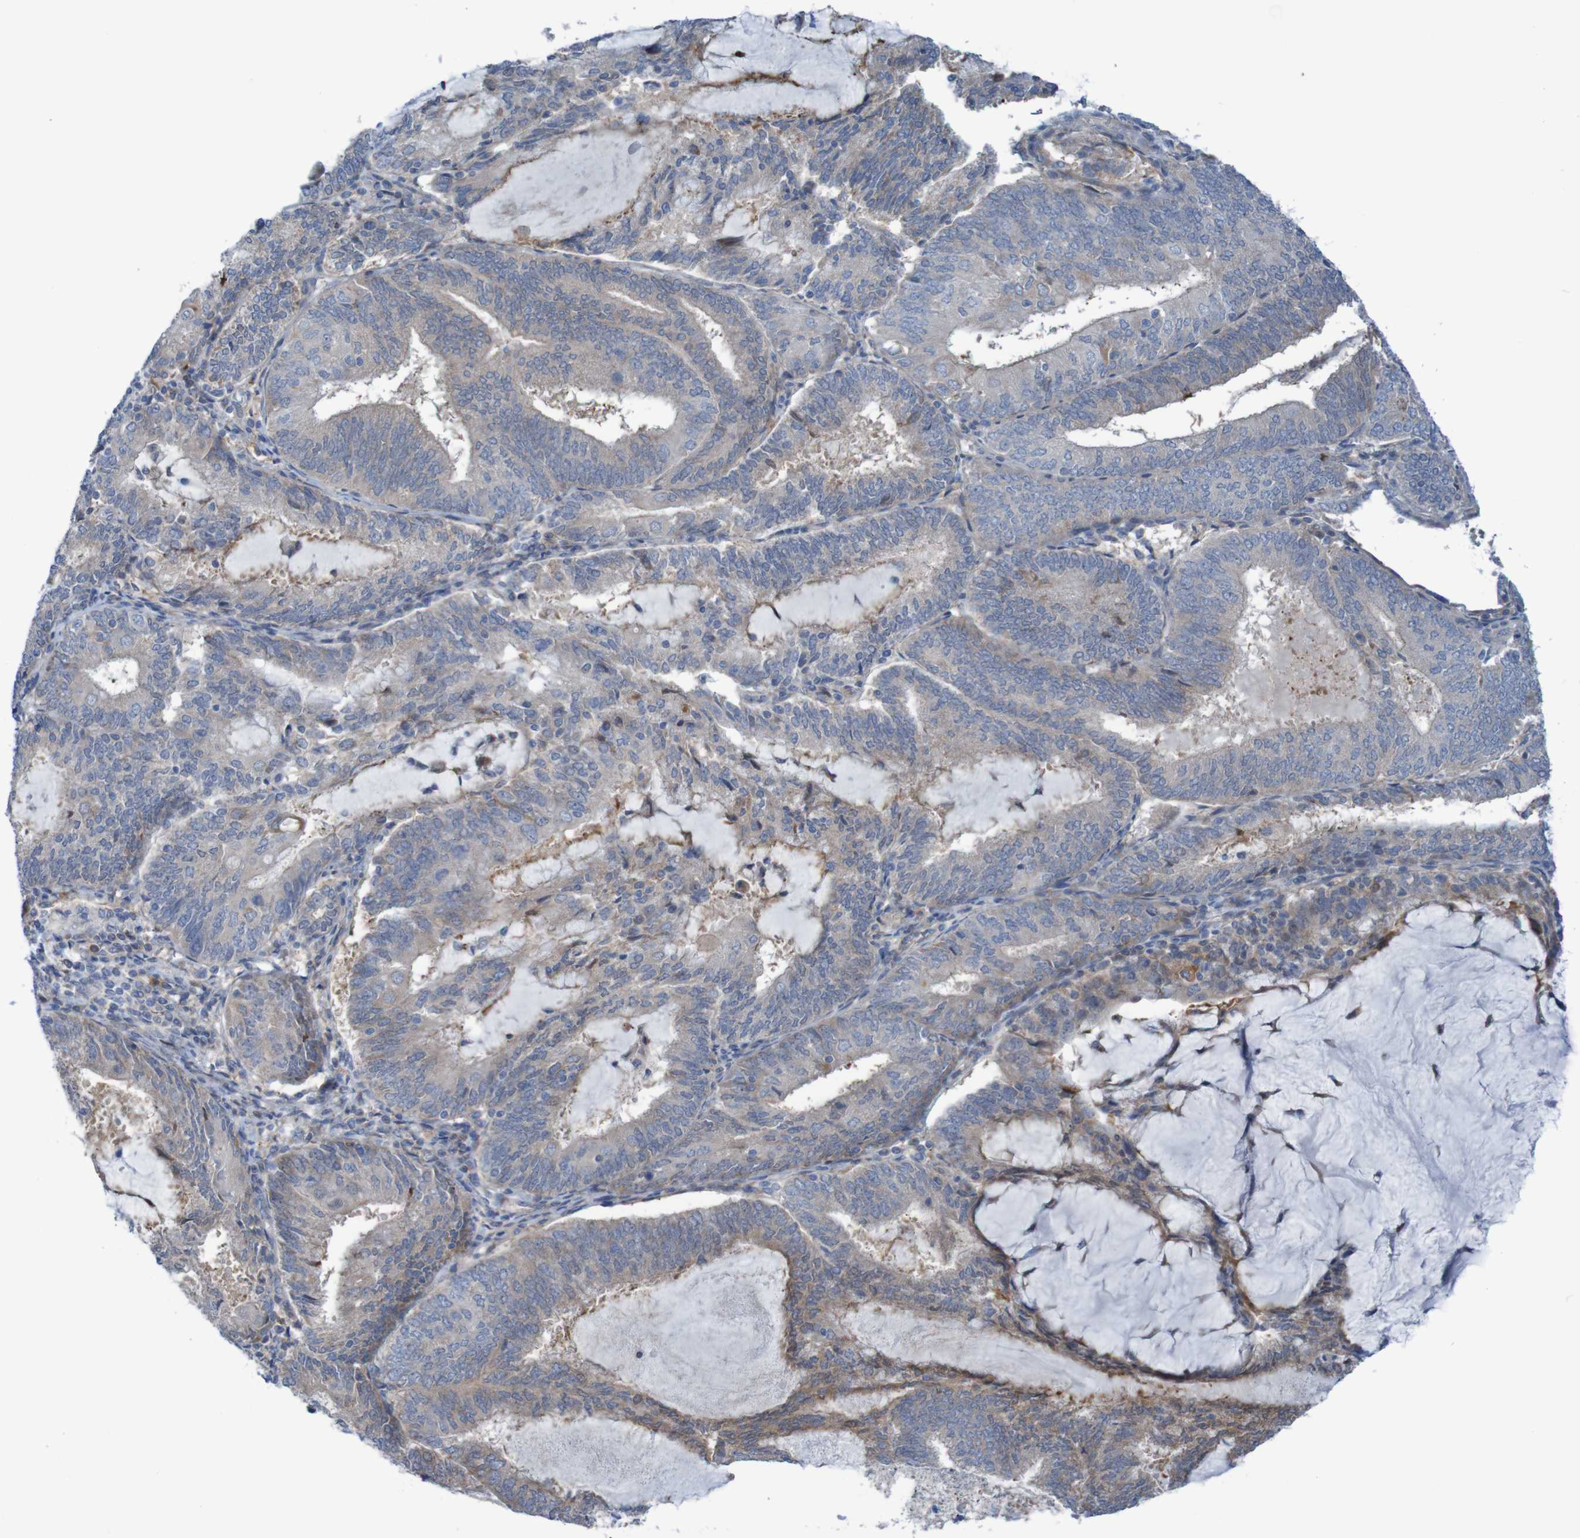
{"staining": {"intensity": "moderate", "quantity": ">75%", "location": "cytoplasmic/membranous"}, "tissue": "endometrial cancer", "cell_type": "Tumor cells", "image_type": "cancer", "snomed": [{"axis": "morphology", "description": "Adenocarcinoma, NOS"}, {"axis": "topography", "description": "Endometrium"}], "caption": "Moderate cytoplasmic/membranous positivity is present in about >75% of tumor cells in endometrial cancer.", "gene": "ANGPT4", "patient": {"sex": "female", "age": 81}}